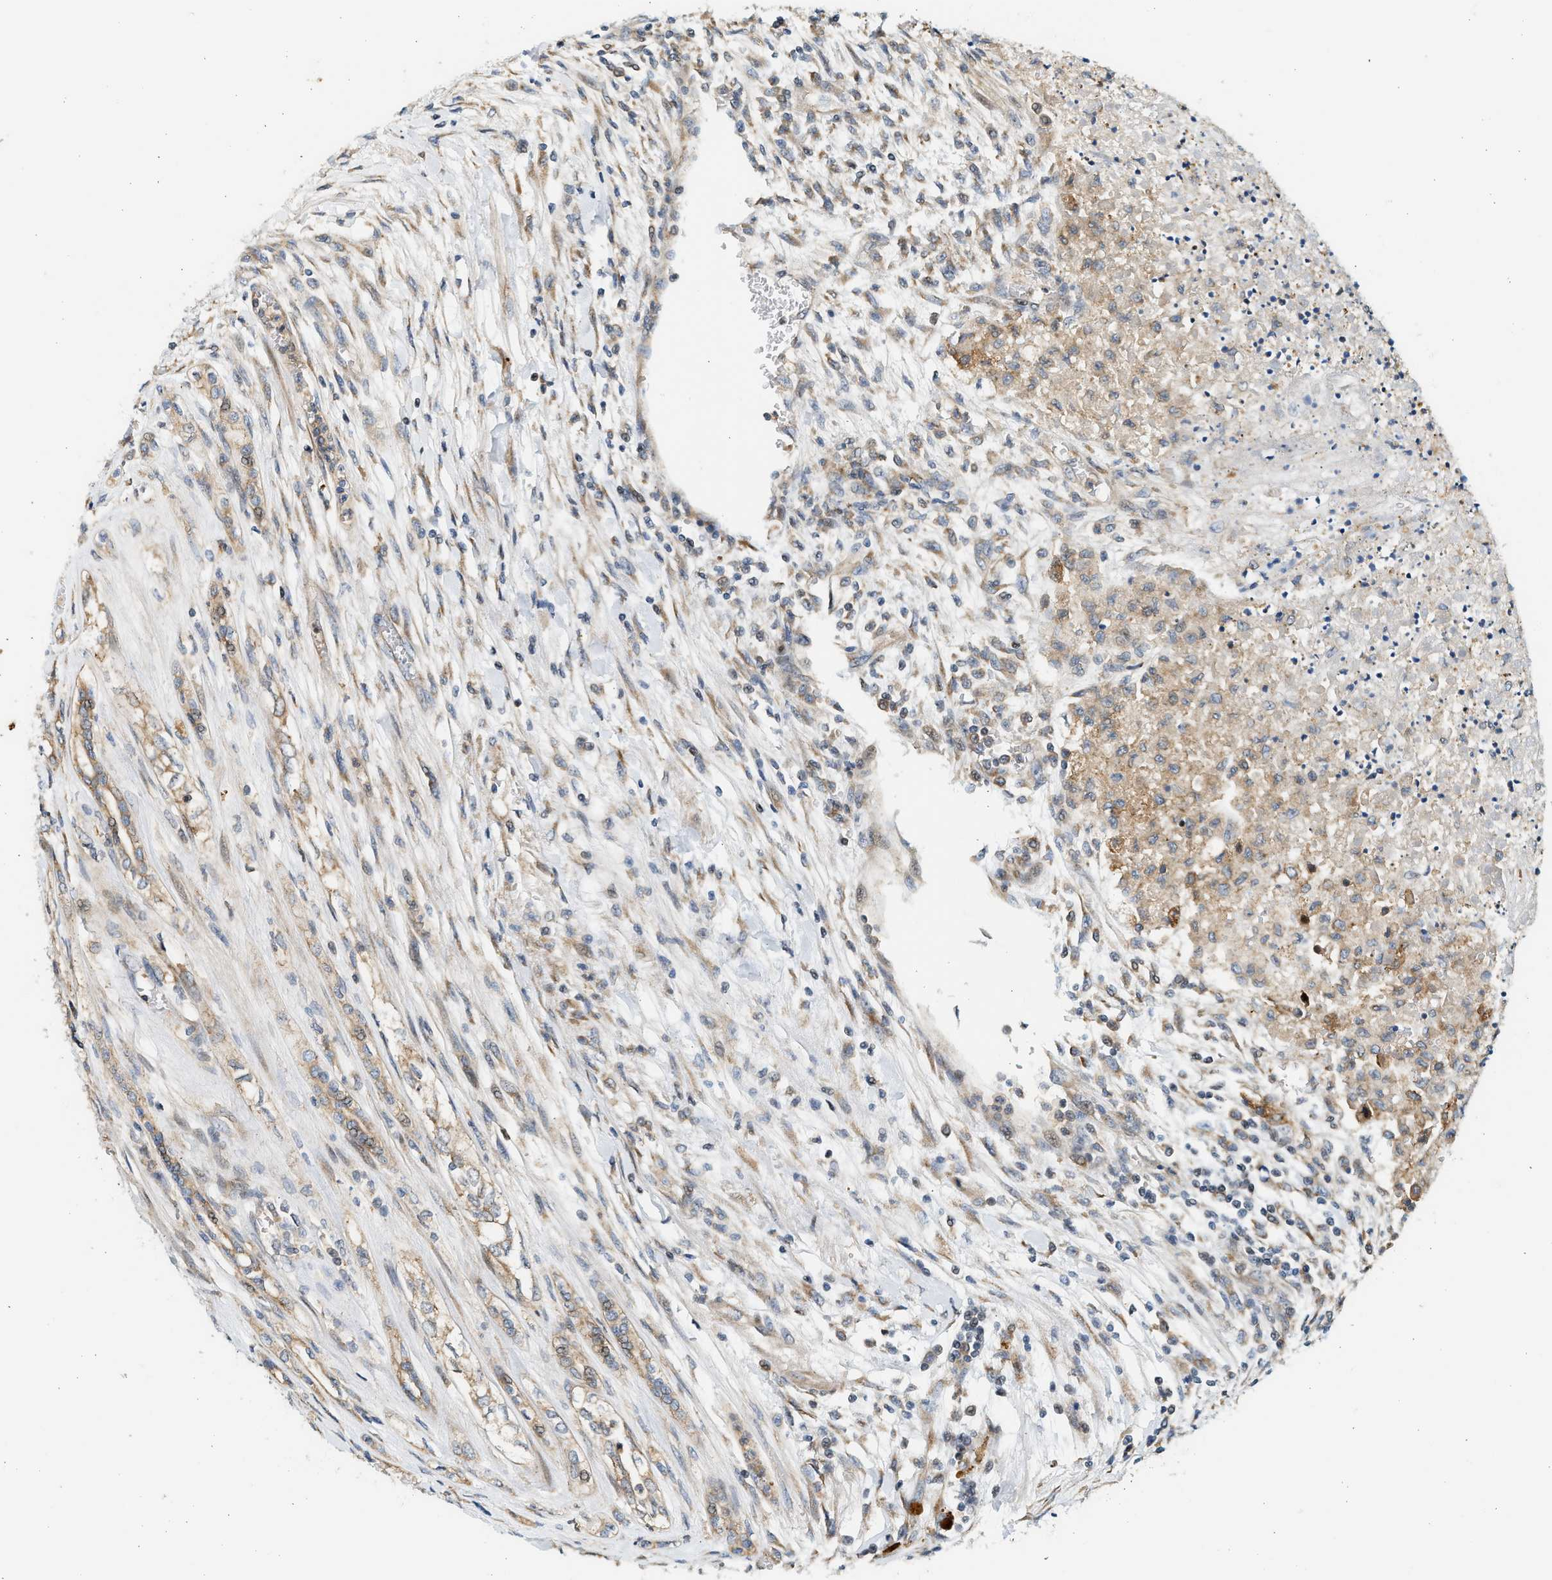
{"staining": {"intensity": "weak", "quantity": "25%-75%", "location": "cytoplasmic/membranous"}, "tissue": "renal cancer", "cell_type": "Tumor cells", "image_type": "cancer", "snomed": [{"axis": "morphology", "description": "Adenocarcinoma, NOS"}, {"axis": "topography", "description": "Kidney"}], "caption": "IHC histopathology image of neoplastic tissue: renal adenocarcinoma stained using immunohistochemistry shows low levels of weak protein expression localized specifically in the cytoplasmic/membranous of tumor cells, appearing as a cytoplasmic/membranous brown color.", "gene": "NRSN2", "patient": {"sex": "female", "age": 54}}